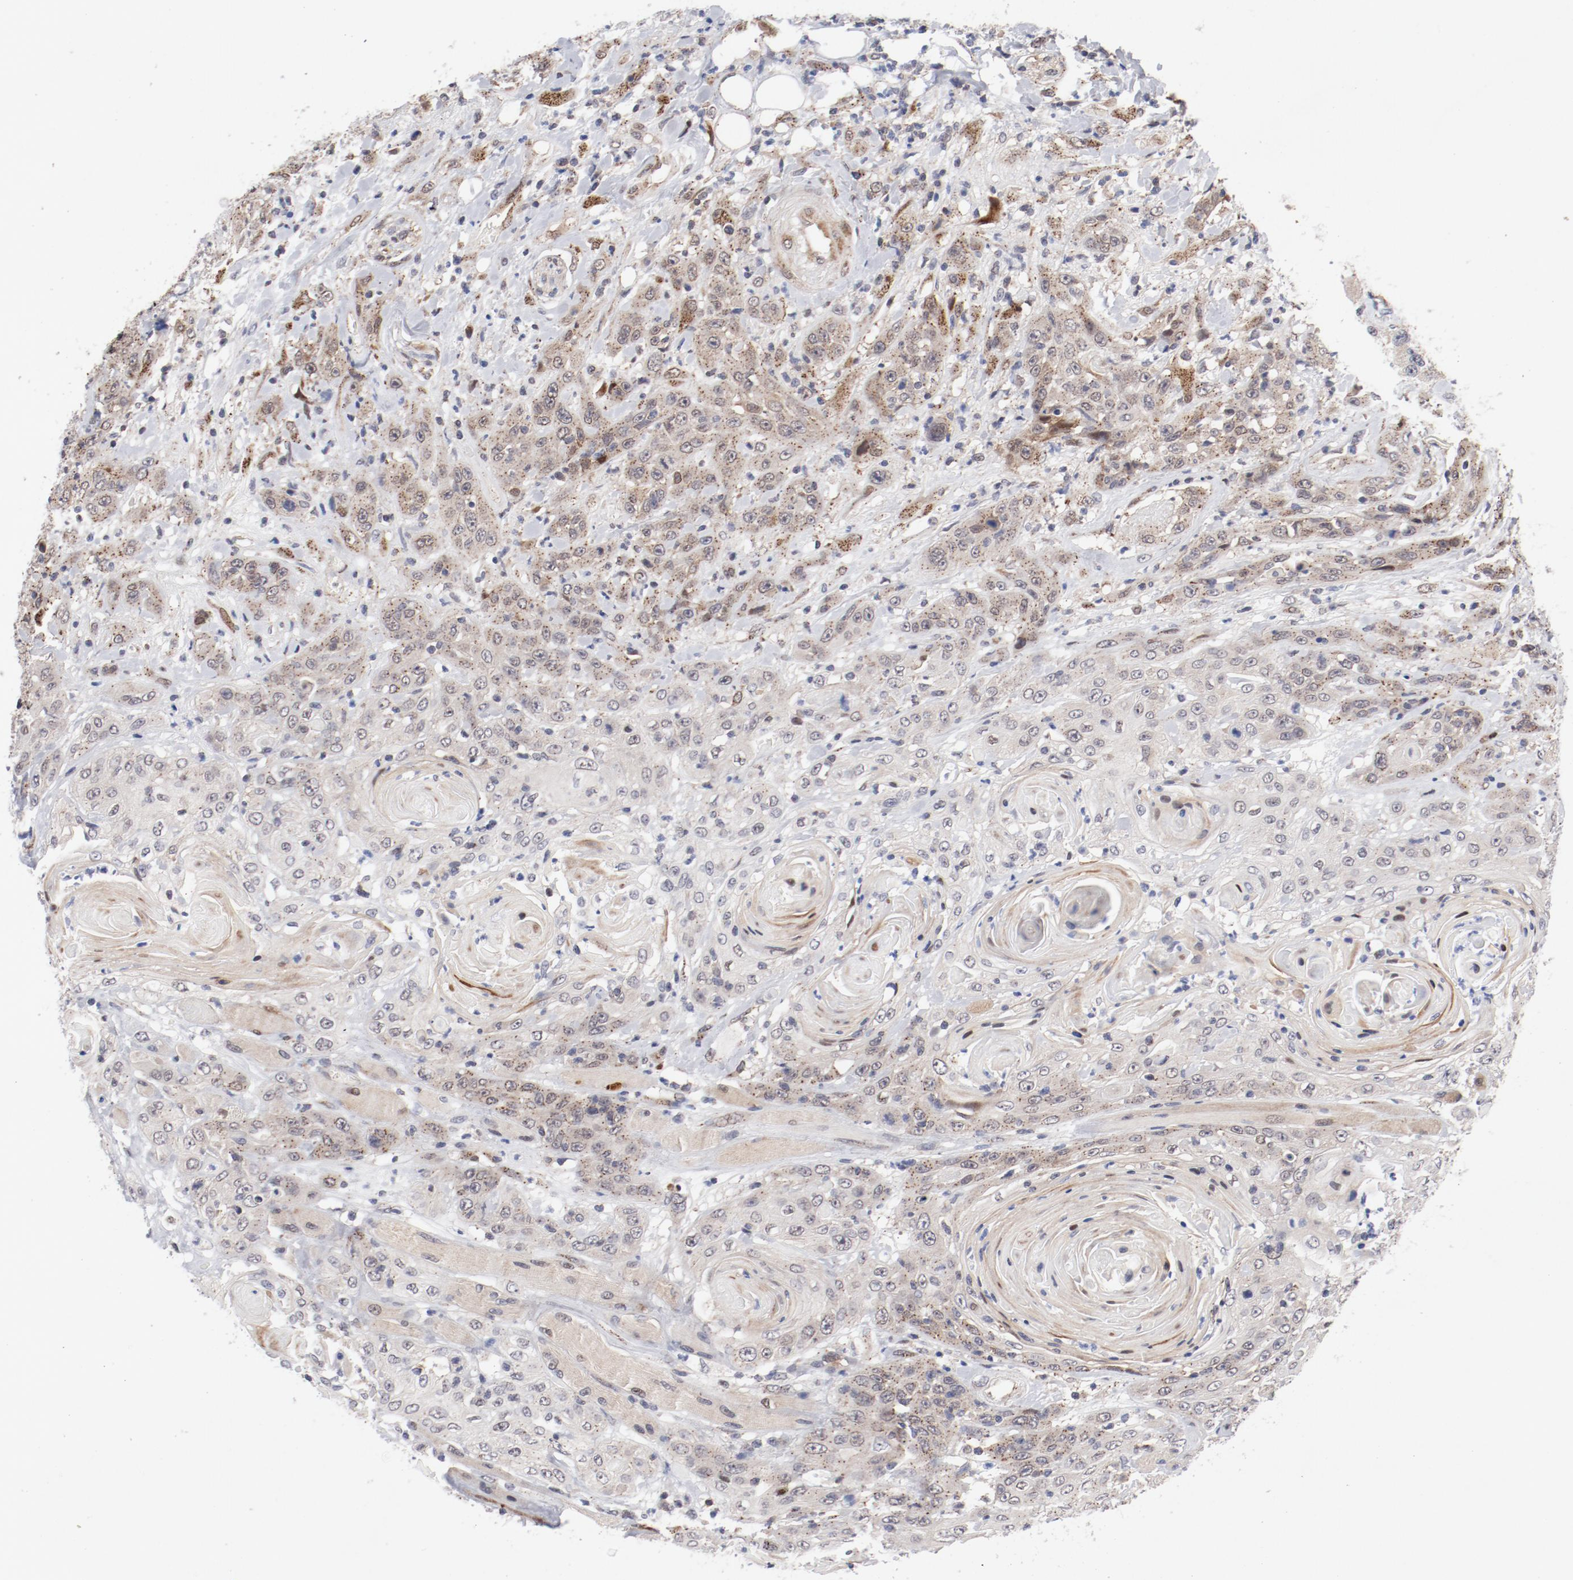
{"staining": {"intensity": "weak", "quantity": "25%-75%", "location": "cytoplasmic/membranous"}, "tissue": "head and neck cancer", "cell_type": "Tumor cells", "image_type": "cancer", "snomed": [{"axis": "morphology", "description": "Squamous cell carcinoma, NOS"}, {"axis": "topography", "description": "Head-Neck"}], "caption": "Human head and neck squamous cell carcinoma stained for a protein (brown) demonstrates weak cytoplasmic/membranous positive positivity in about 25%-75% of tumor cells.", "gene": "RPL12", "patient": {"sex": "female", "age": 84}}